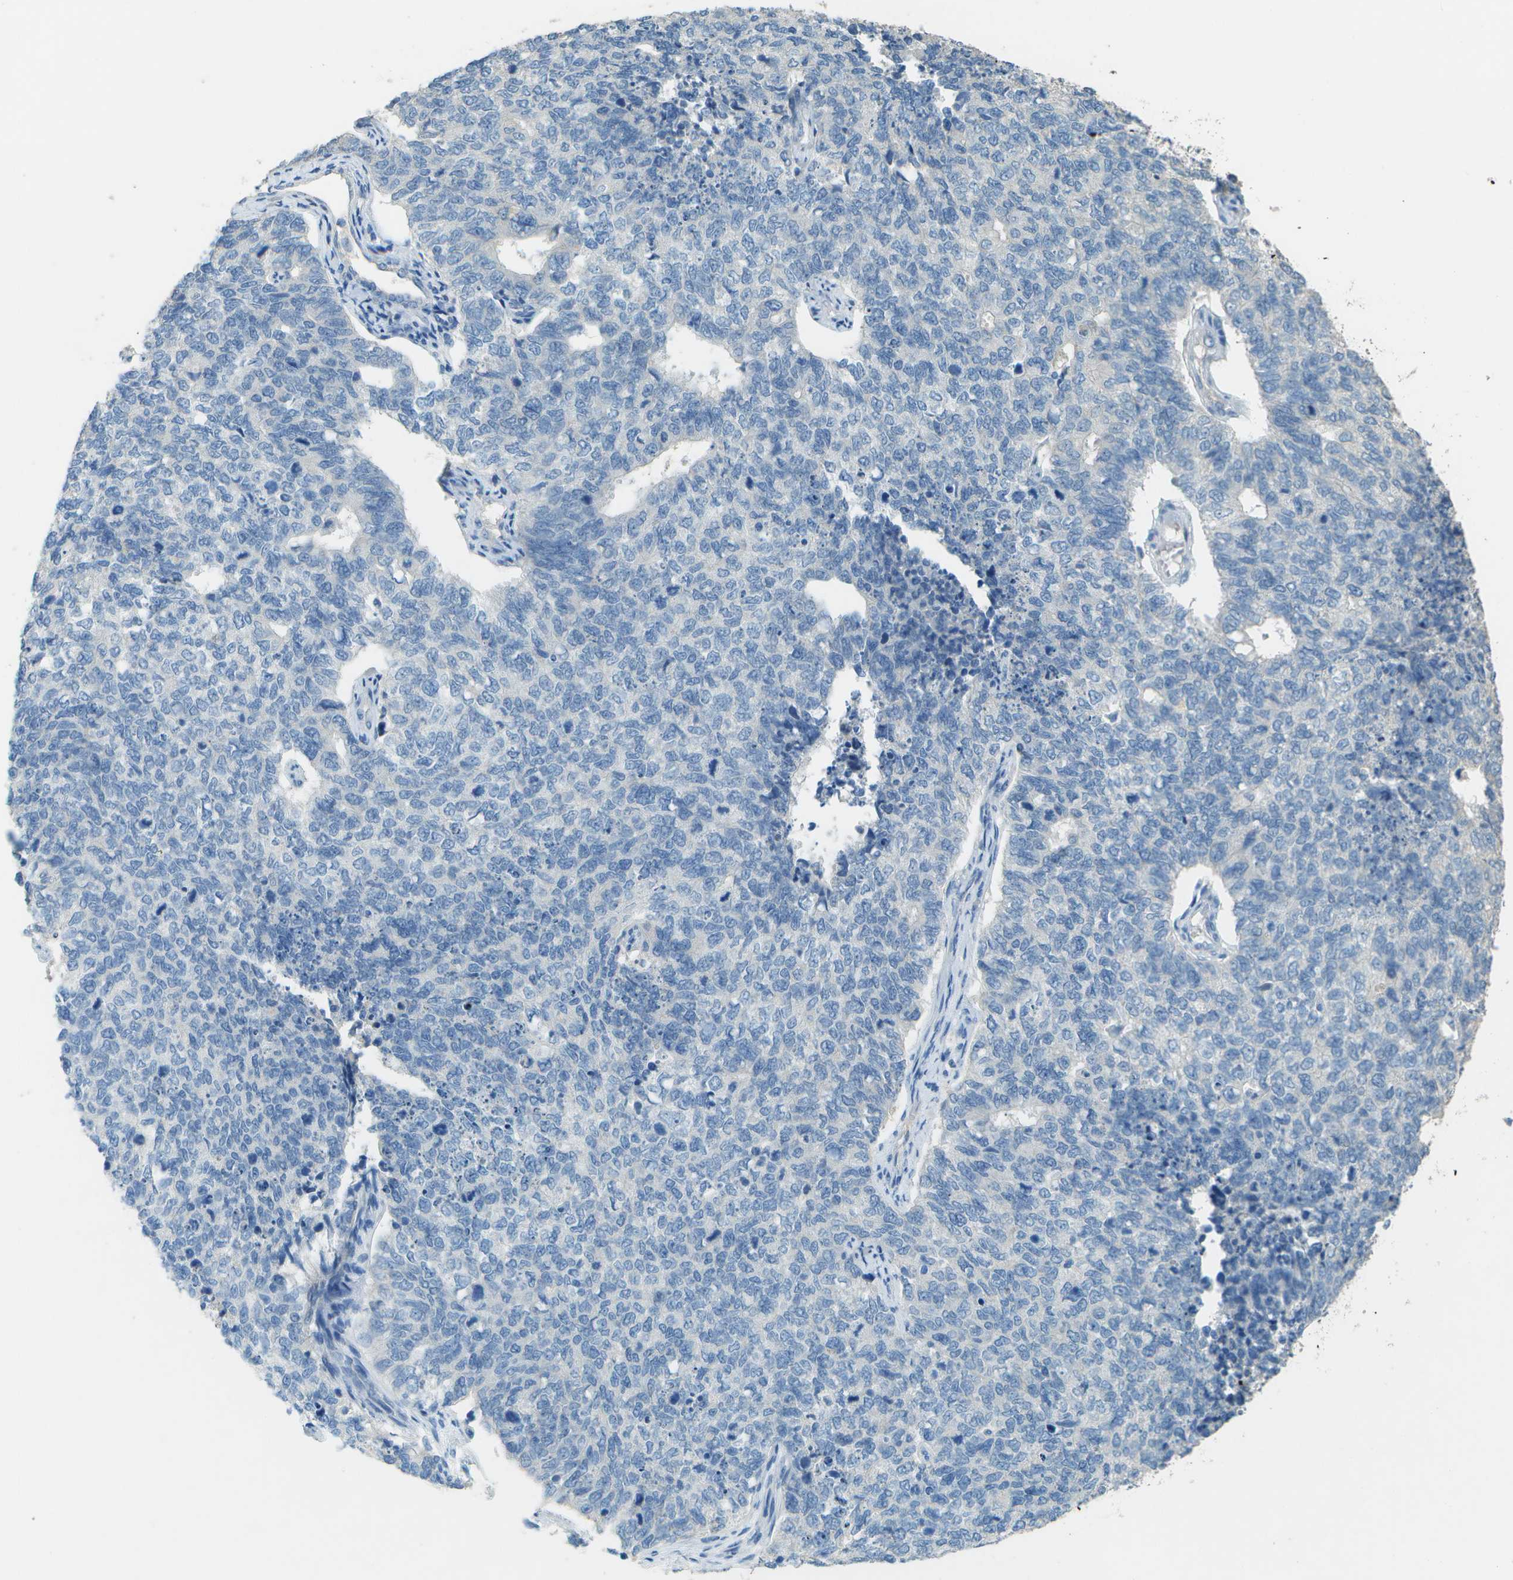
{"staining": {"intensity": "negative", "quantity": "none", "location": "none"}, "tissue": "cervical cancer", "cell_type": "Tumor cells", "image_type": "cancer", "snomed": [{"axis": "morphology", "description": "Squamous cell carcinoma, NOS"}, {"axis": "topography", "description": "Cervix"}], "caption": "This photomicrograph is of cervical cancer stained with immunohistochemistry (IHC) to label a protein in brown with the nuclei are counter-stained blue. There is no positivity in tumor cells.", "gene": "LGI2", "patient": {"sex": "female", "age": 63}}